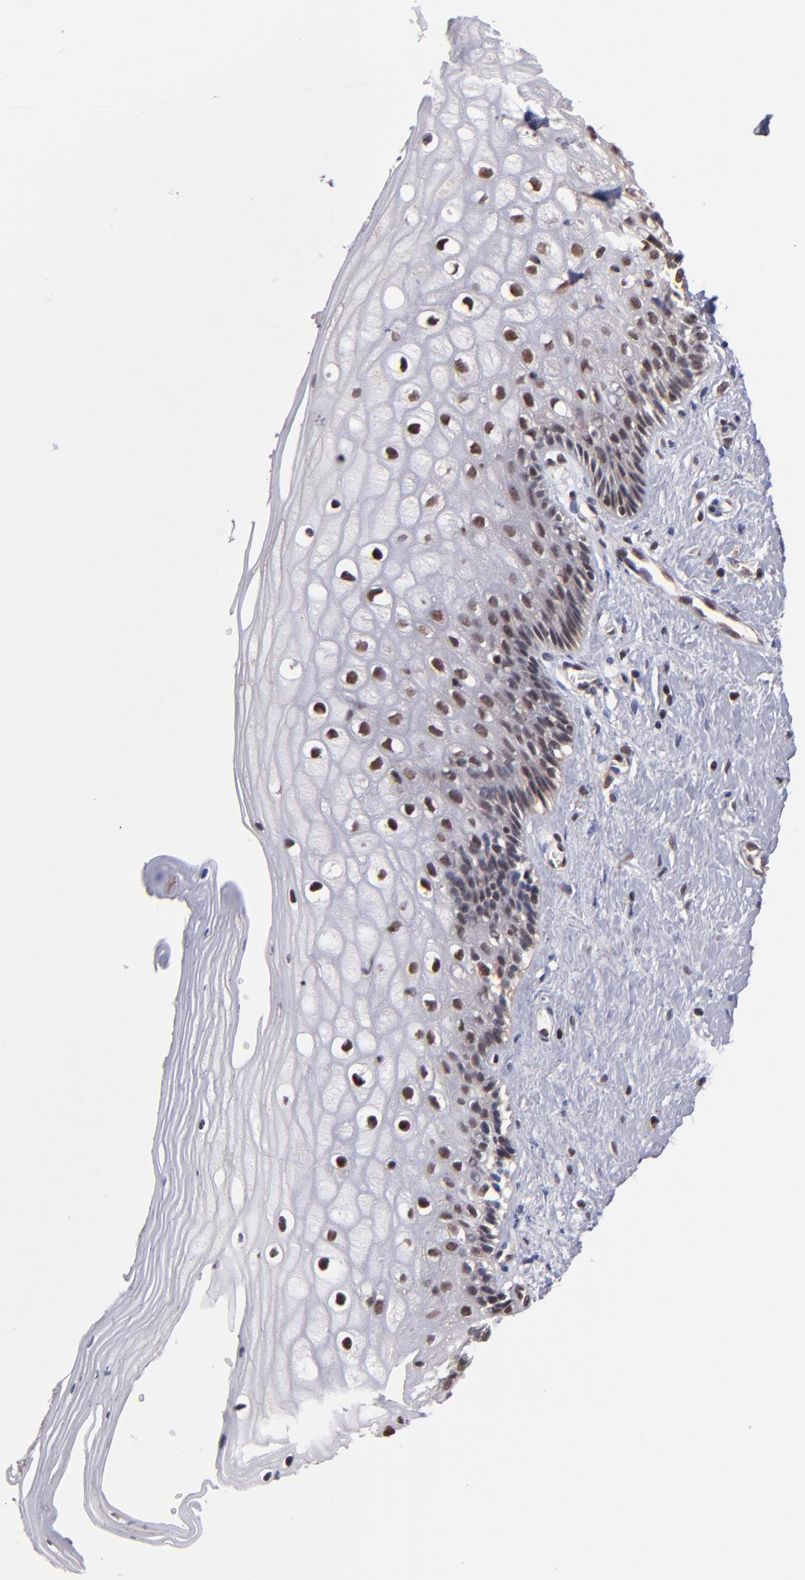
{"staining": {"intensity": "weak", "quantity": "25%-75%", "location": "nuclear"}, "tissue": "vagina", "cell_type": "Squamous epithelial cells", "image_type": "normal", "snomed": [{"axis": "morphology", "description": "Normal tissue, NOS"}, {"axis": "topography", "description": "Vagina"}], "caption": "Immunohistochemical staining of normal human vagina exhibits weak nuclear protein expression in approximately 25%-75% of squamous epithelial cells. (DAB IHC with brightfield microscopy, high magnification).", "gene": "TERF2", "patient": {"sex": "female", "age": 46}}